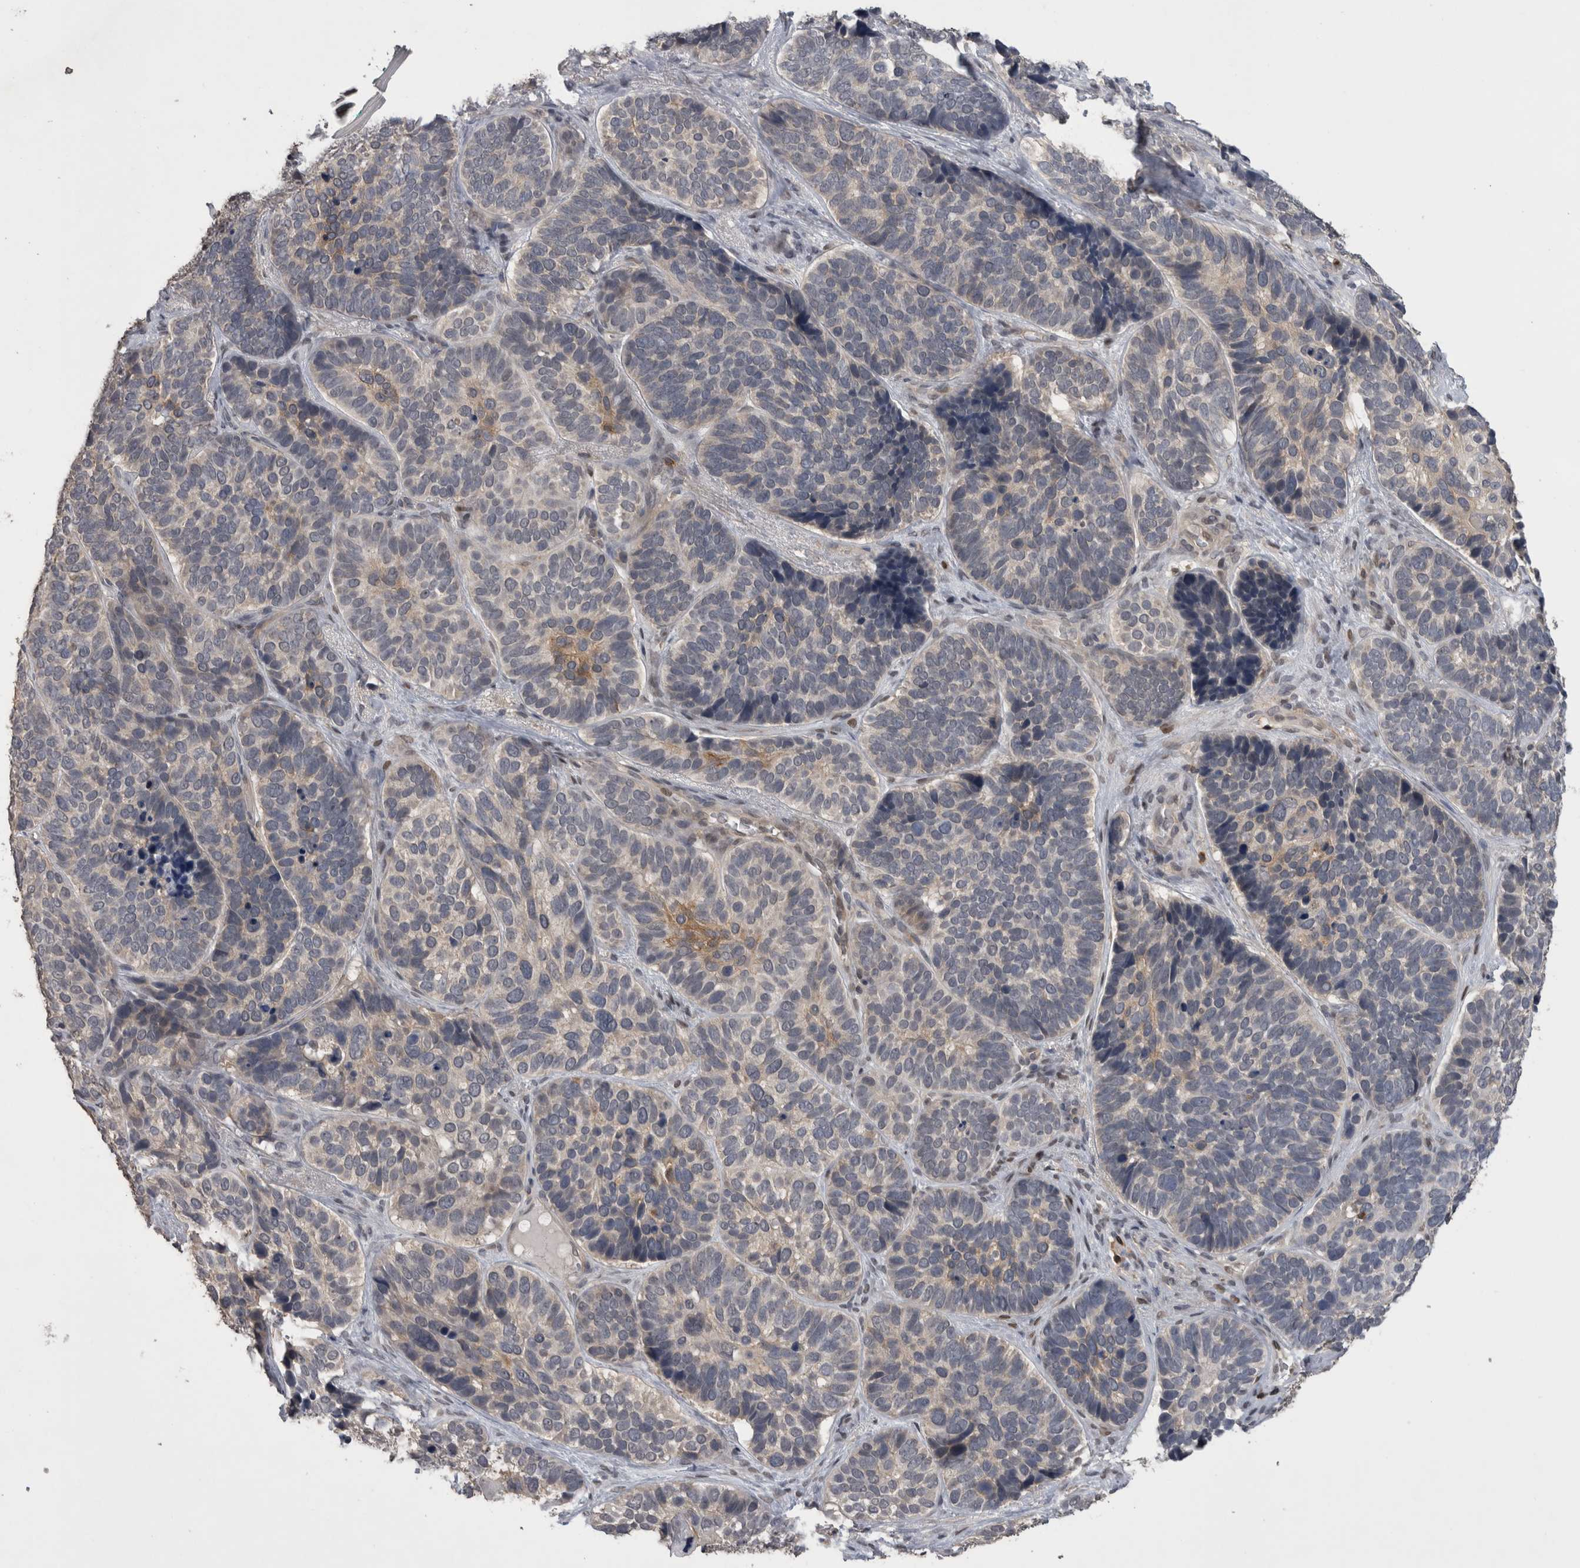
{"staining": {"intensity": "negative", "quantity": "none", "location": "none"}, "tissue": "skin cancer", "cell_type": "Tumor cells", "image_type": "cancer", "snomed": [{"axis": "morphology", "description": "Basal cell carcinoma"}, {"axis": "topography", "description": "Skin"}], "caption": "The photomicrograph displays no staining of tumor cells in basal cell carcinoma (skin). Brightfield microscopy of immunohistochemistry stained with DAB (3,3'-diaminobenzidine) (brown) and hematoxylin (blue), captured at high magnification.", "gene": "NFATC2", "patient": {"sex": "male", "age": 62}}